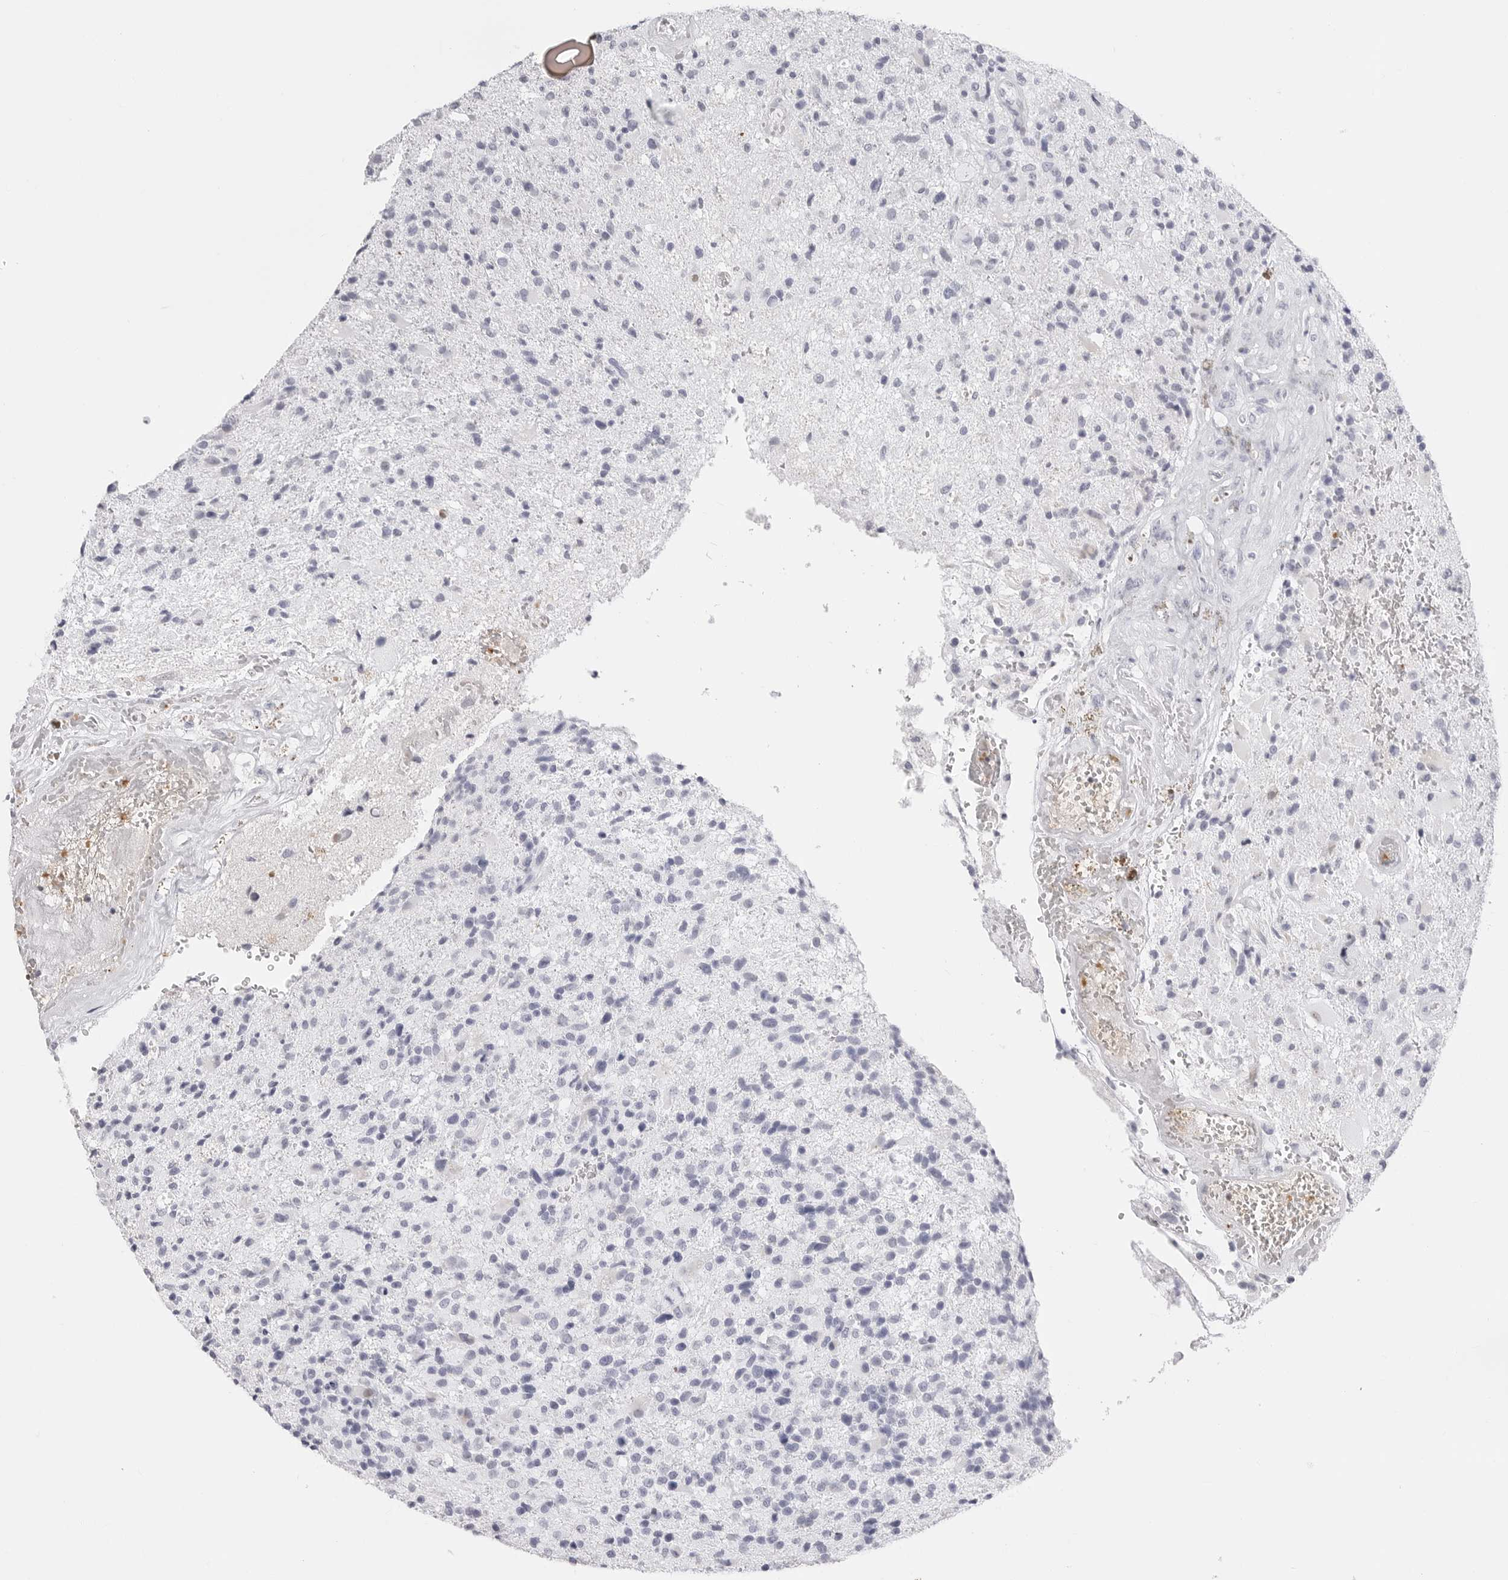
{"staining": {"intensity": "negative", "quantity": "none", "location": "none"}, "tissue": "glioma", "cell_type": "Tumor cells", "image_type": "cancer", "snomed": [{"axis": "morphology", "description": "Glioma, malignant, High grade"}, {"axis": "topography", "description": "Brain"}], "caption": "High power microscopy photomicrograph of an IHC histopathology image of malignant high-grade glioma, revealing no significant staining in tumor cells.", "gene": "TSSK1B", "patient": {"sex": "male", "age": 72}}